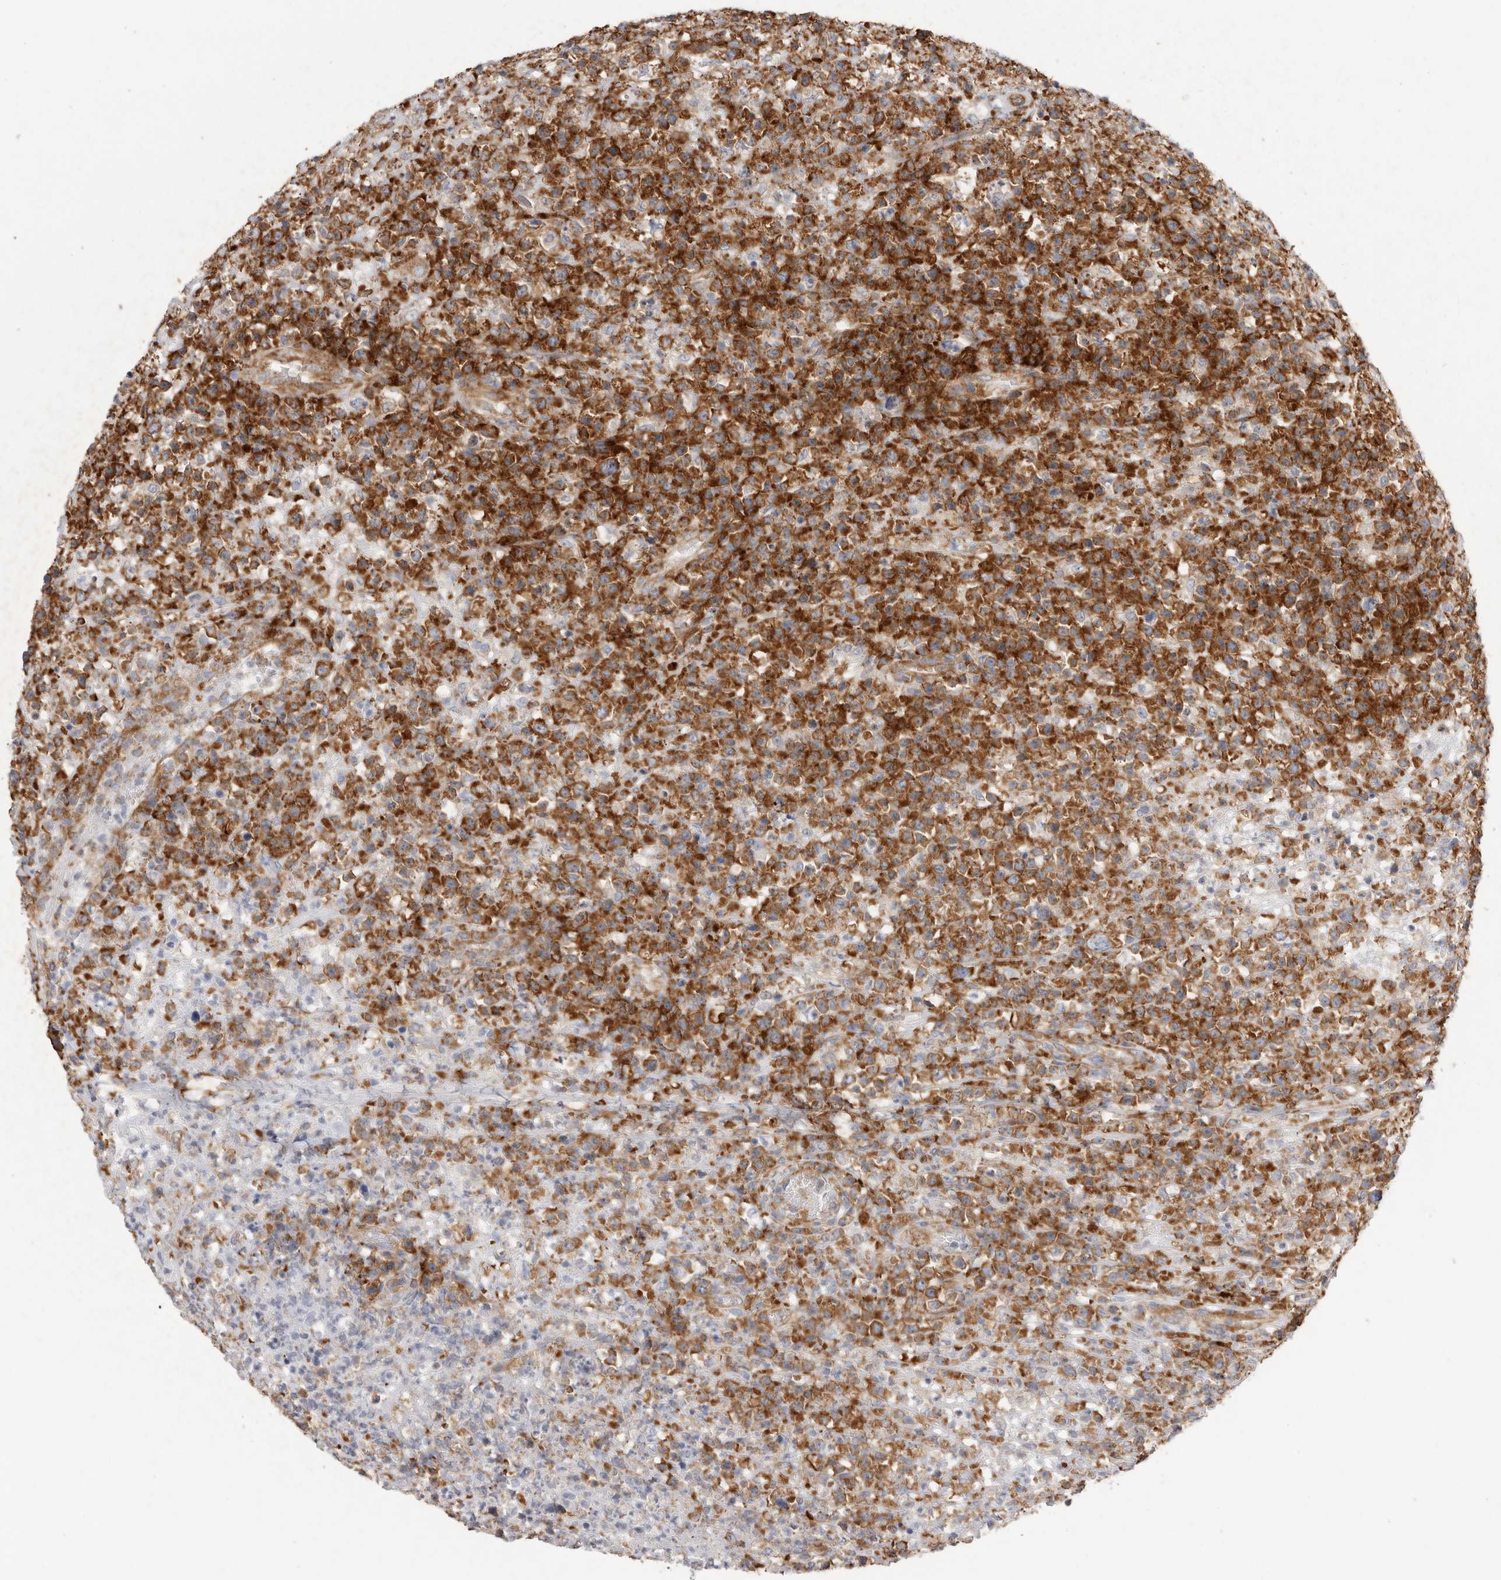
{"staining": {"intensity": "strong", "quantity": ">75%", "location": "cytoplasmic/membranous"}, "tissue": "lymphoma", "cell_type": "Tumor cells", "image_type": "cancer", "snomed": [{"axis": "morphology", "description": "Malignant lymphoma, non-Hodgkin's type, High grade"}, {"axis": "topography", "description": "Colon"}], "caption": "Protein analysis of lymphoma tissue exhibits strong cytoplasmic/membranous staining in about >75% of tumor cells.", "gene": "SERBP1", "patient": {"sex": "female", "age": 53}}